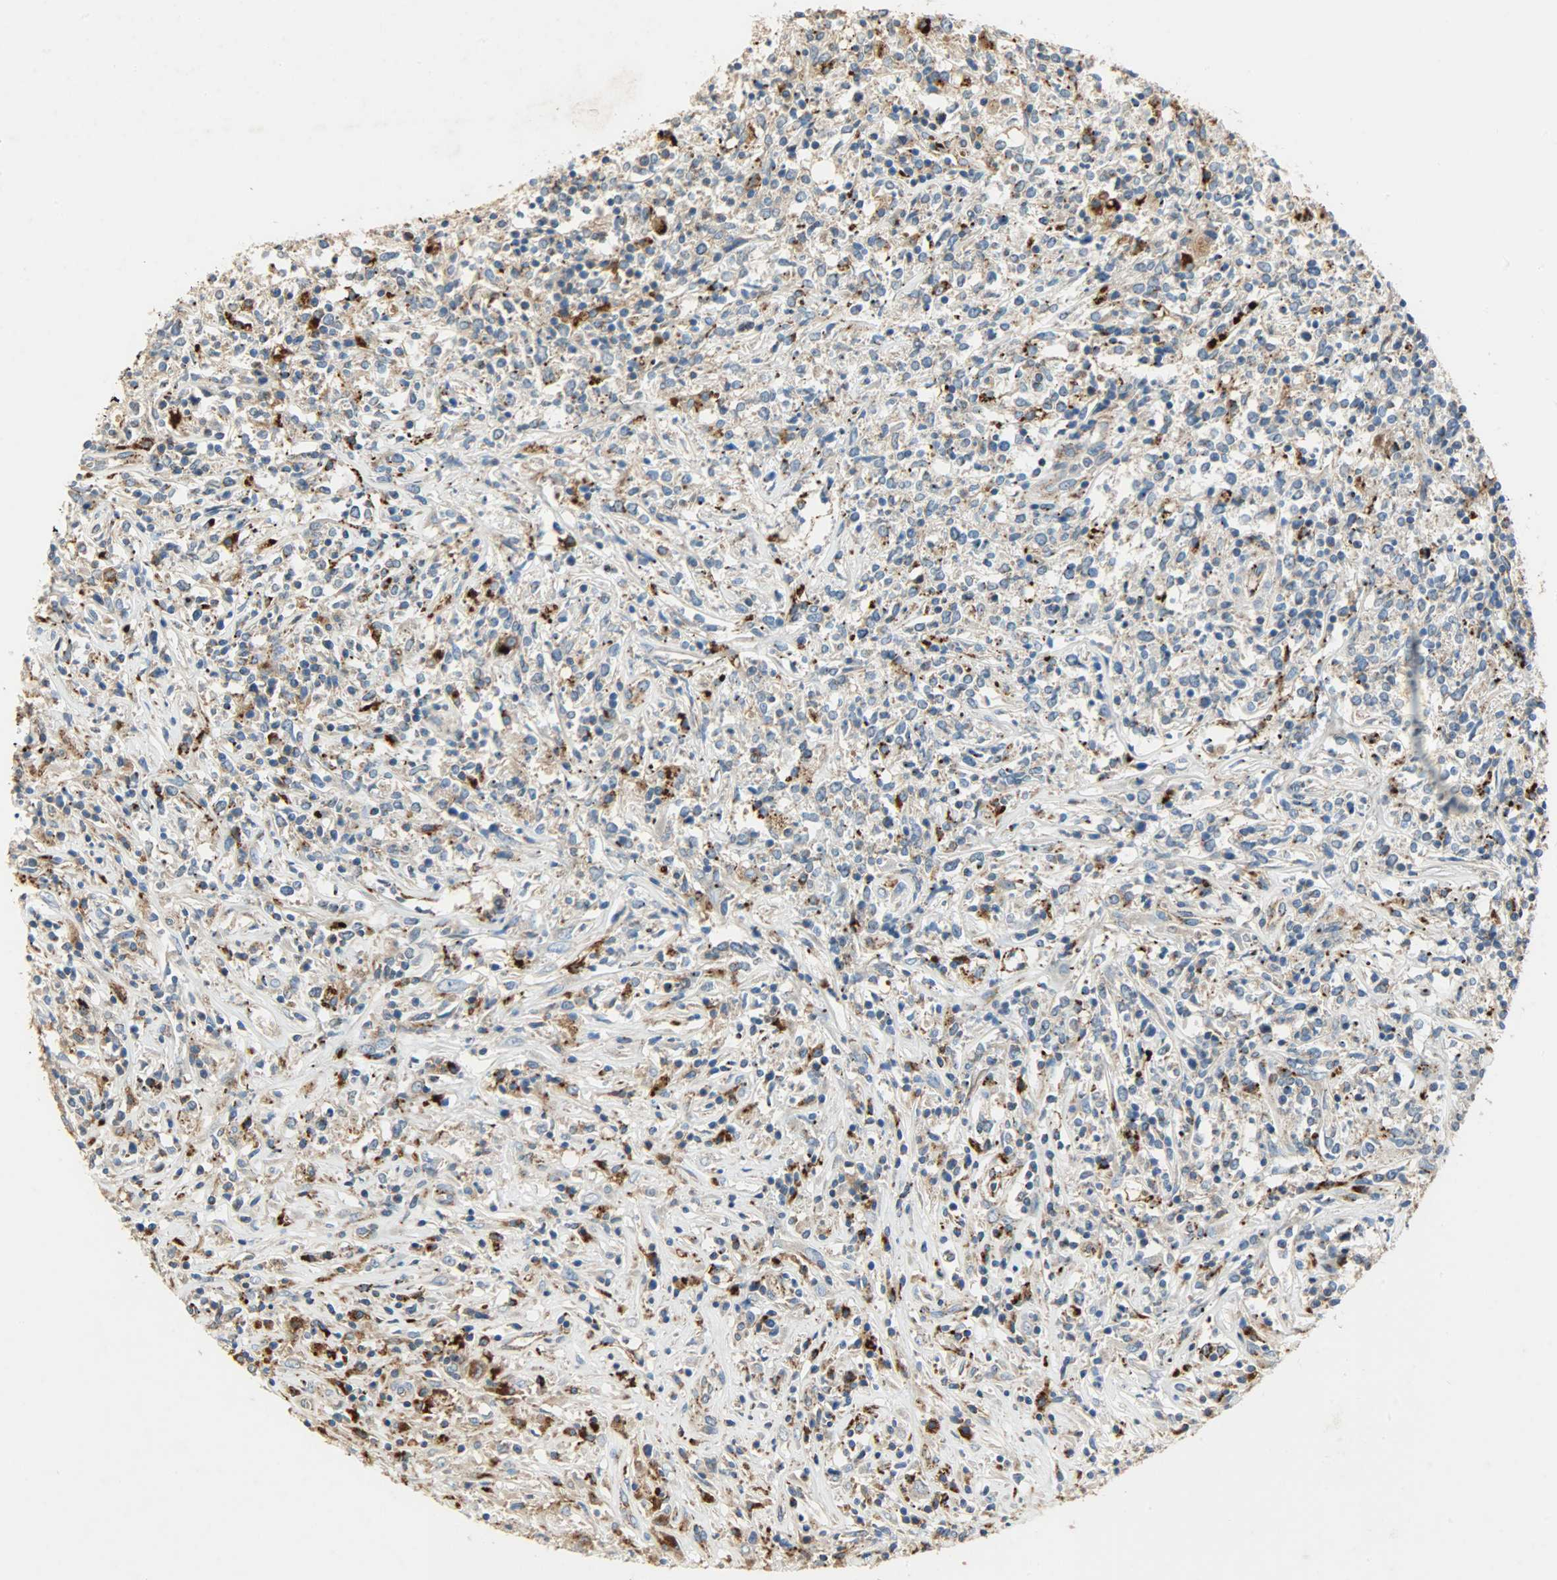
{"staining": {"intensity": "moderate", "quantity": "25%-75%", "location": "cytoplasmic/membranous"}, "tissue": "lymphoma", "cell_type": "Tumor cells", "image_type": "cancer", "snomed": [{"axis": "morphology", "description": "Malignant lymphoma, non-Hodgkin's type, High grade"}, {"axis": "topography", "description": "Lymph node"}], "caption": "Protein positivity by immunohistochemistry shows moderate cytoplasmic/membranous staining in approximately 25%-75% of tumor cells in malignant lymphoma, non-Hodgkin's type (high-grade).", "gene": "ASAH1", "patient": {"sex": "female", "age": 84}}